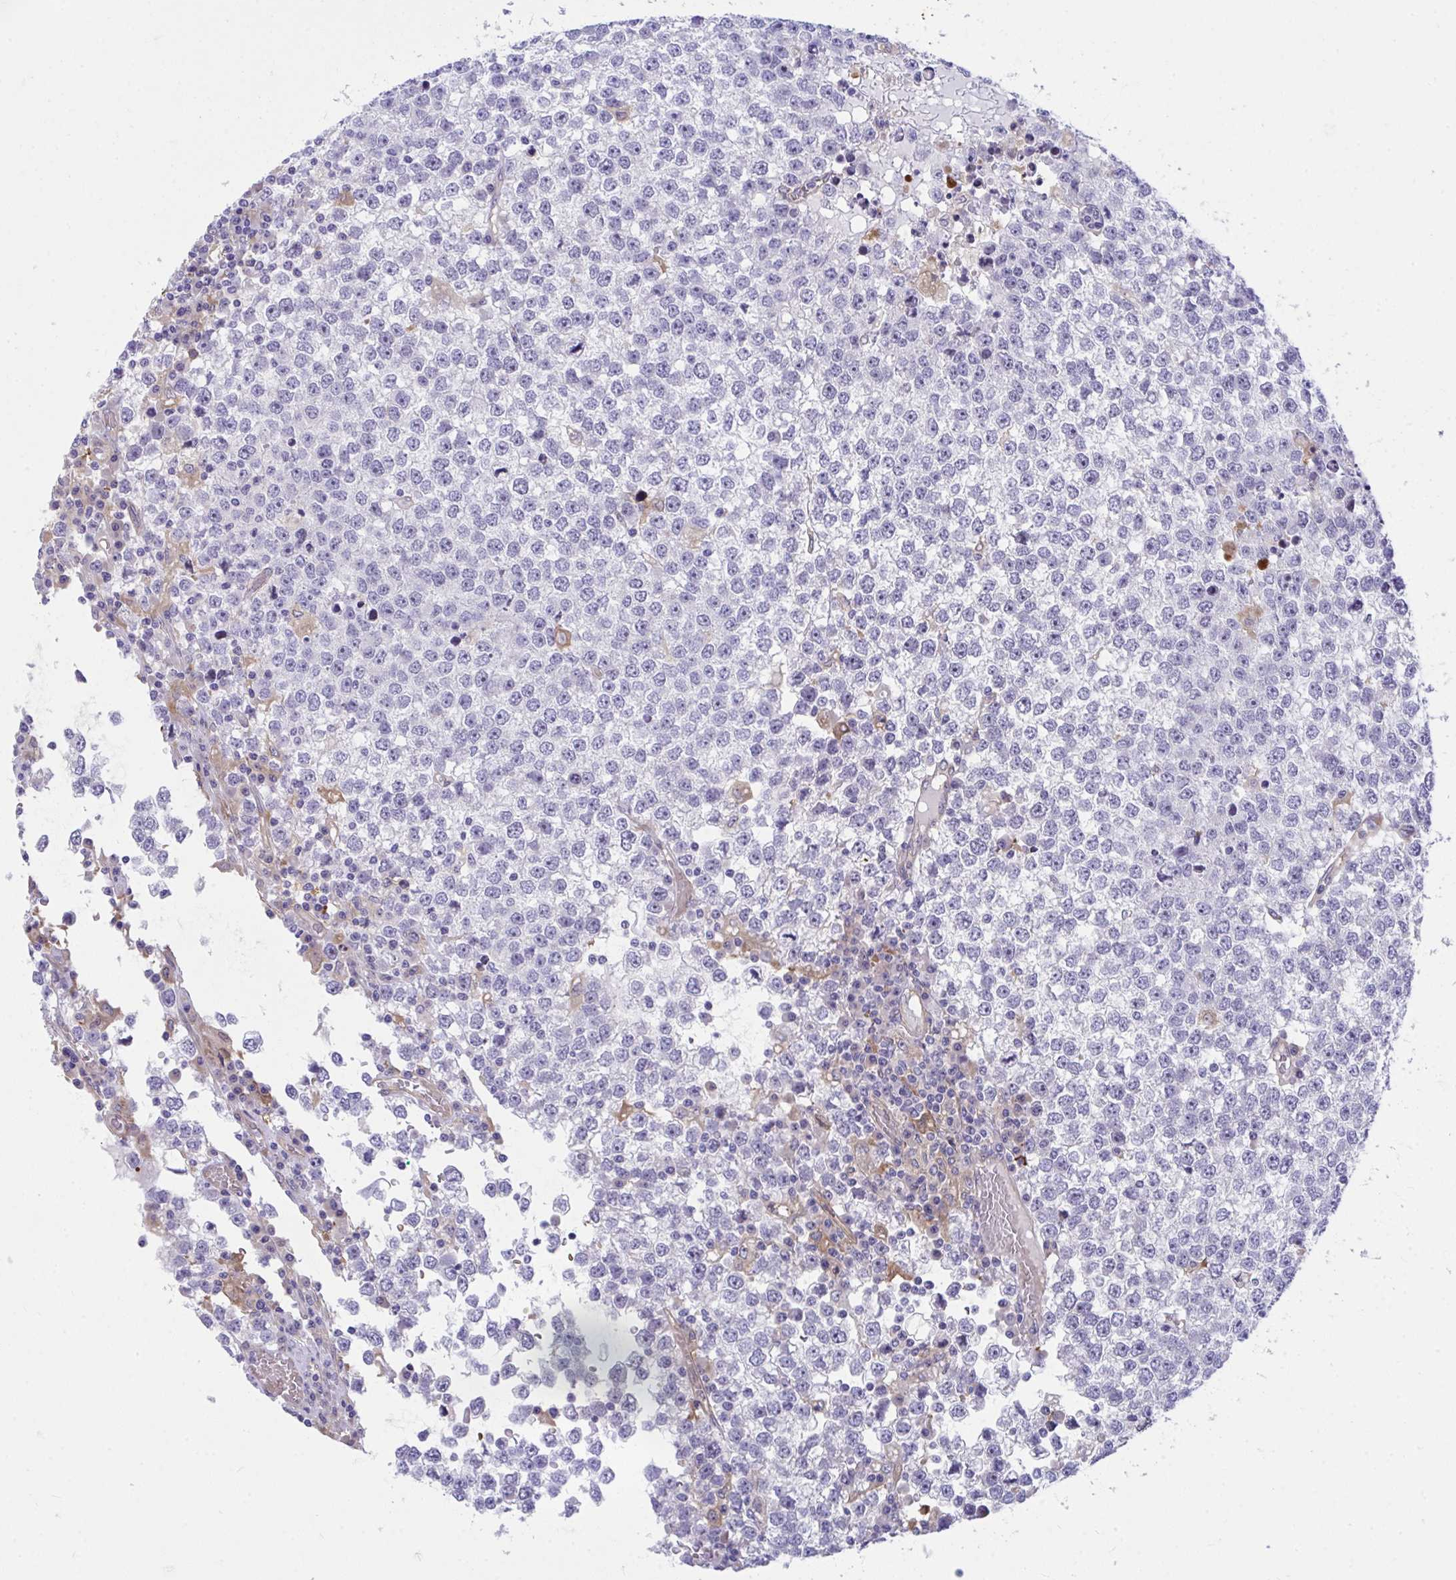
{"staining": {"intensity": "negative", "quantity": "none", "location": "none"}, "tissue": "testis cancer", "cell_type": "Tumor cells", "image_type": "cancer", "snomed": [{"axis": "morphology", "description": "Seminoma, NOS"}, {"axis": "topography", "description": "Testis"}], "caption": "Immunohistochemistry image of neoplastic tissue: human testis cancer (seminoma) stained with DAB (3,3'-diaminobenzidine) exhibits no significant protein positivity in tumor cells. (Brightfield microscopy of DAB (3,3'-diaminobenzidine) IHC at high magnification).", "gene": "CENPQ", "patient": {"sex": "male", "age": 65}}